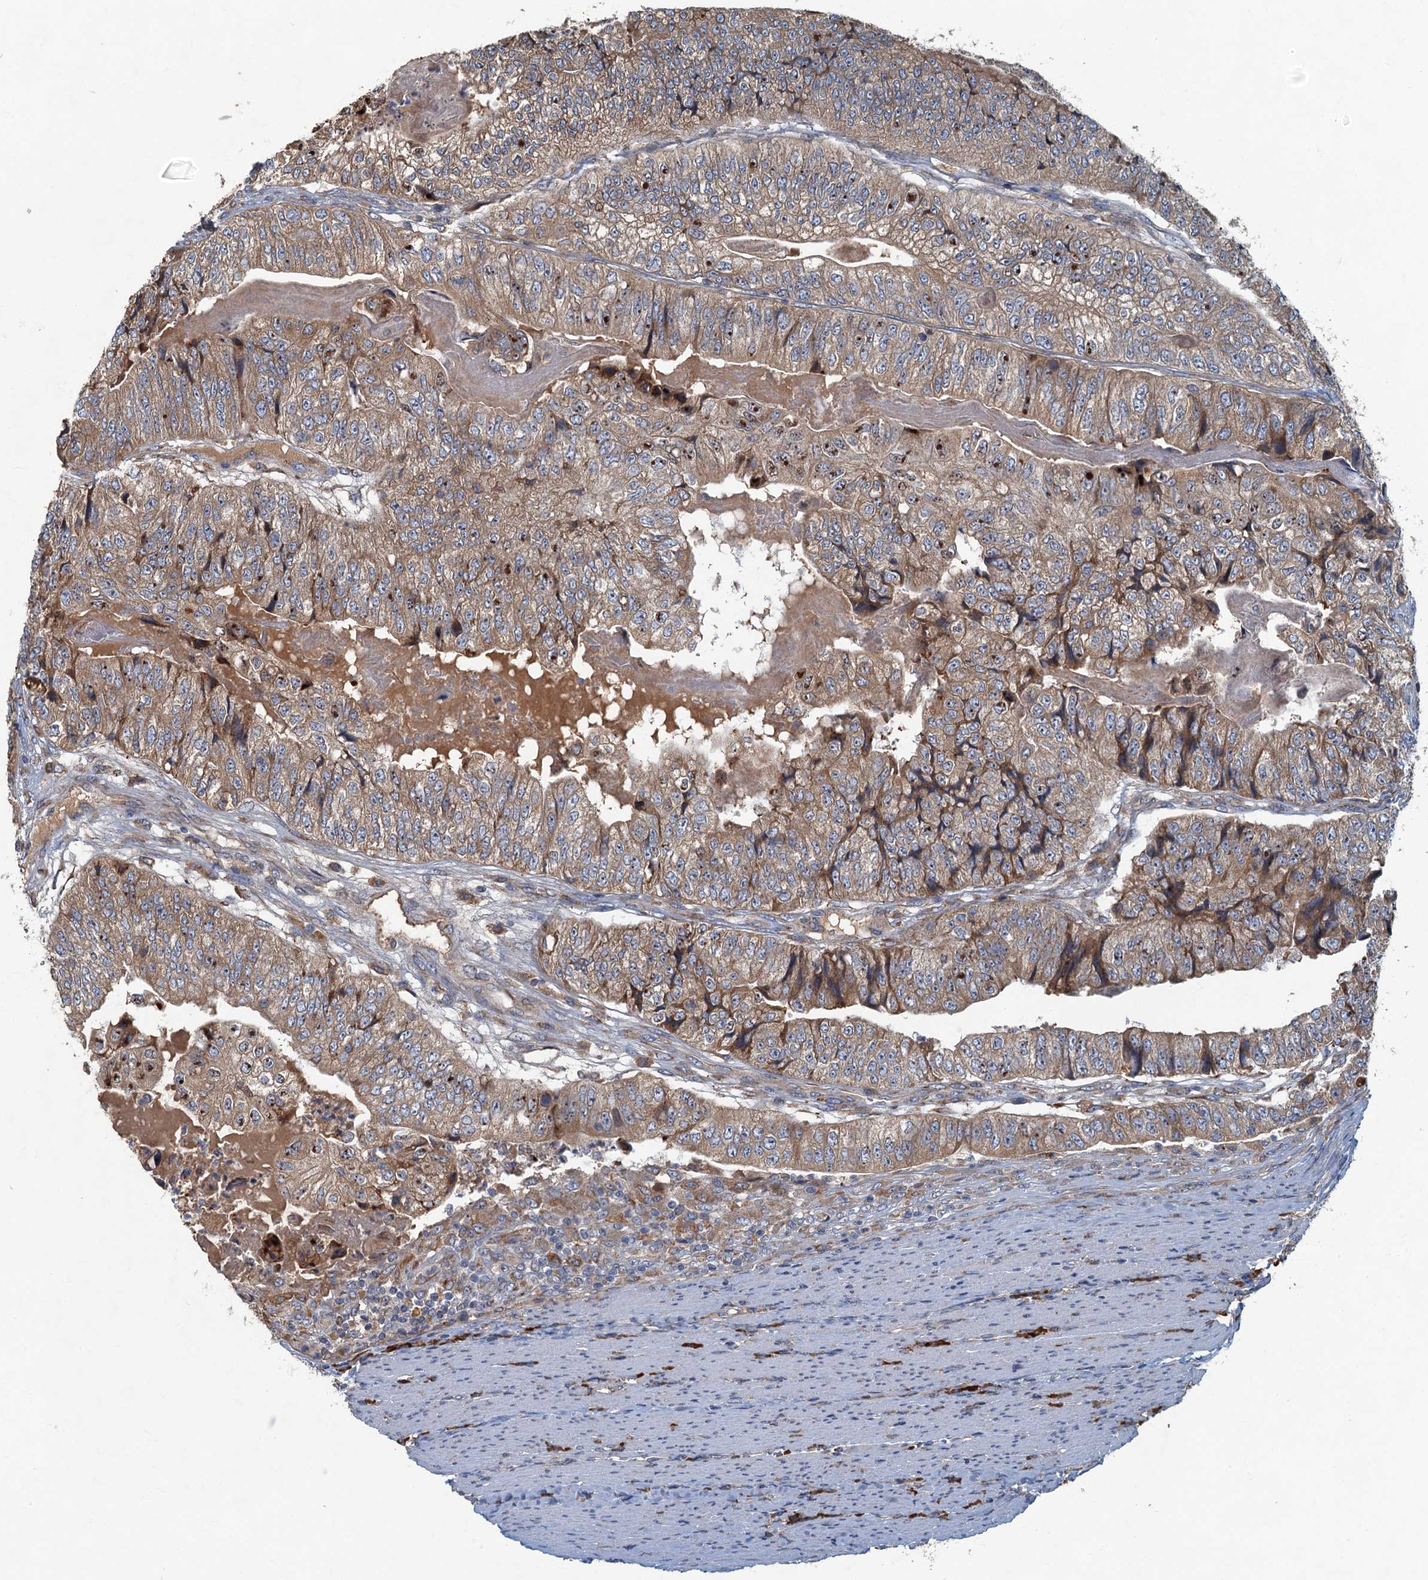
{"staining": {"intensity": "moderate", "quantity": ">75%", "location": "cytoplasmic/membranous"}, "tissue": "colorectal cancer", "cell_type": "Tumor cells", "image_type": "cancer", "snomed": [{"axis": "morphology", "description": "Adenocarcinoma, NOS"}, {"axis": "topography", "description": "Colon"}], "caption": "Human colorectal adenocarcinoma stained with a protein marker demonstrates moderate staining in tumor cells.", "gene": "SPDYC", "patient": {"sex": "female", "age": 67}}